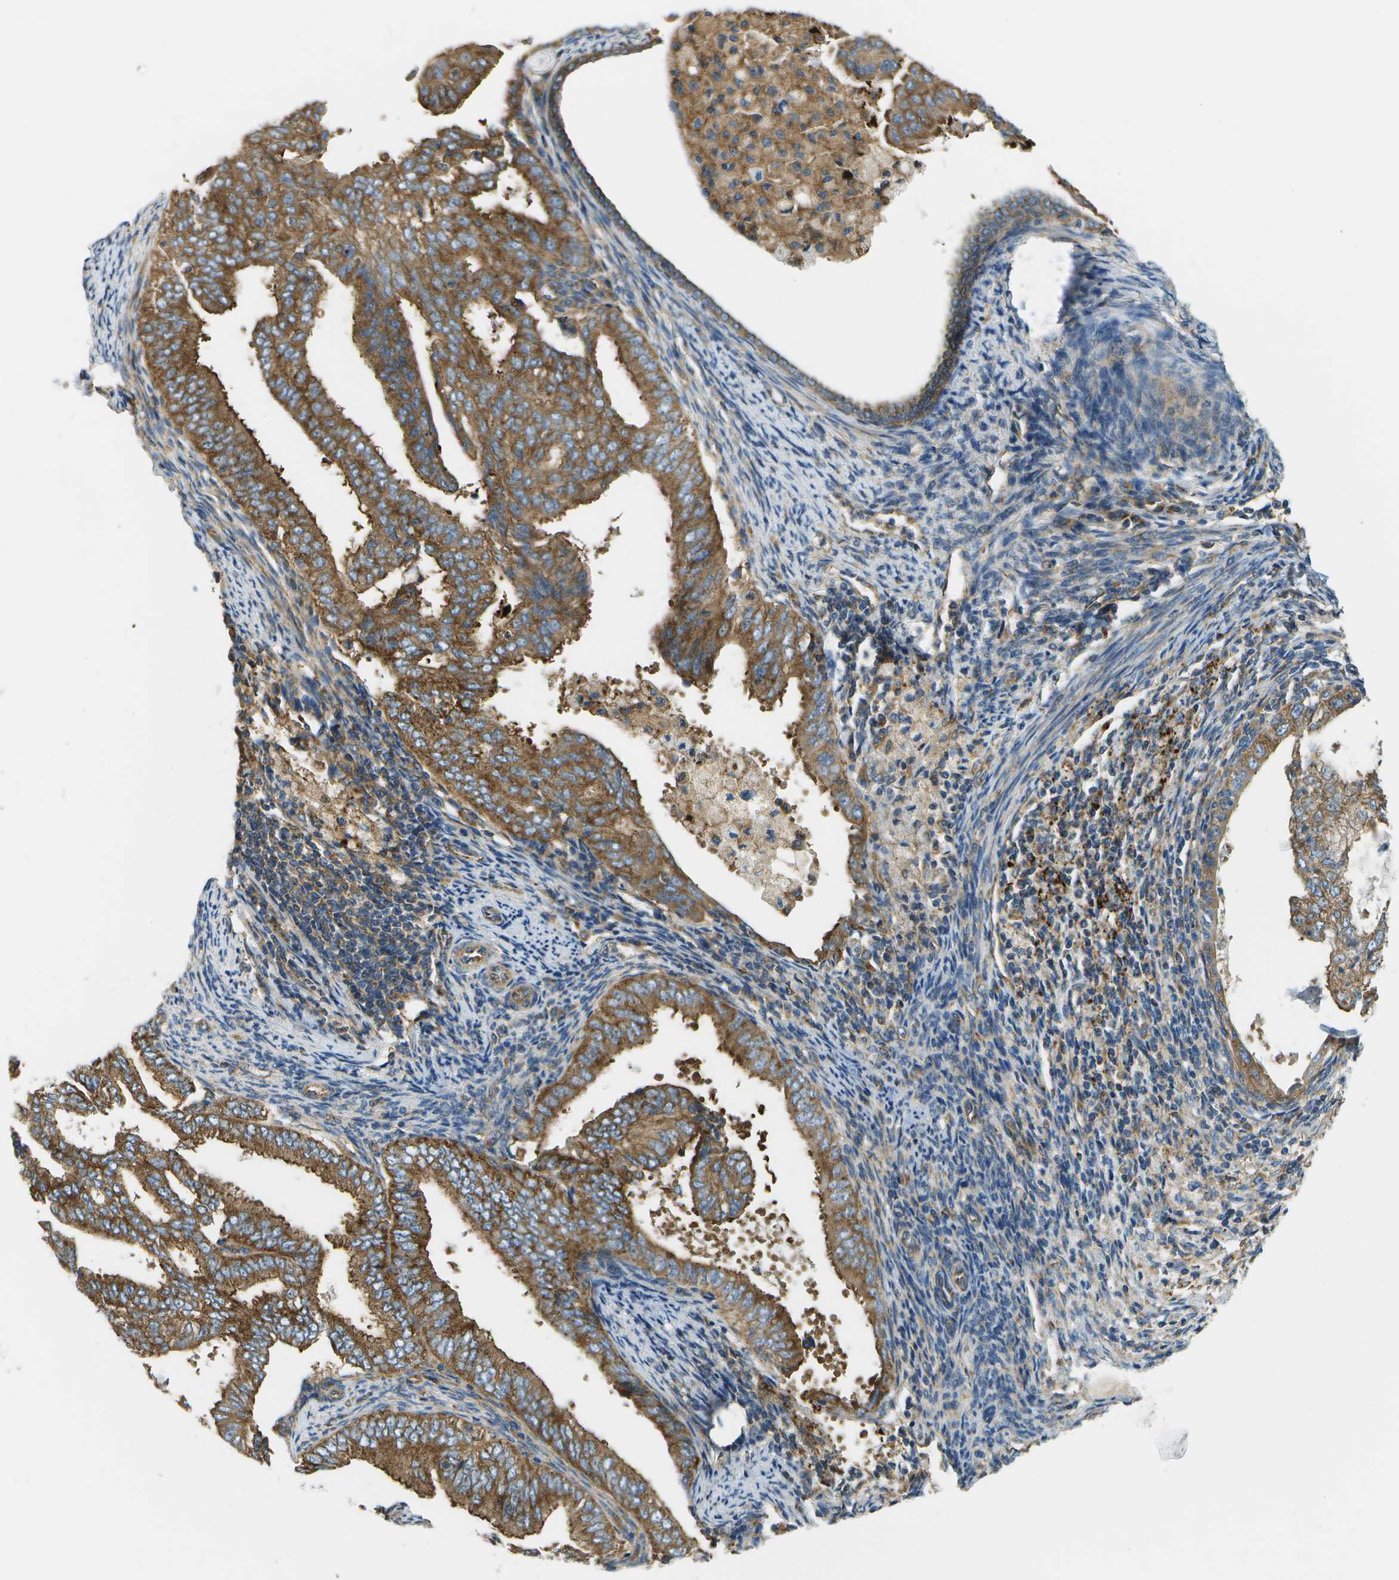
{"staining": {"intensity": "strong", "quantity": ">75%", "location": "cytoplasmic/membranous"}, "tissue": "endometrial cancer", "cell_type": "Tumor cells", "image_type": "cancer", "snomed": [{"axis": "morphology", "description": "Adenocarcinoma, NOS"}, {"axis": "topography", "description": "Endometrium"}], "caption": "Protein expression analysis of adenocarcinoma (endometrial) displays strong cytoplasmic/membranous expression in approximately >75% of tumor cells. (DAB (3,3'-diaminobenzidine) IHC, brown staining for protein, blue staining for nuclei).", "gene": "CLTC", "patient": {"sex": "female", "age": 58}}